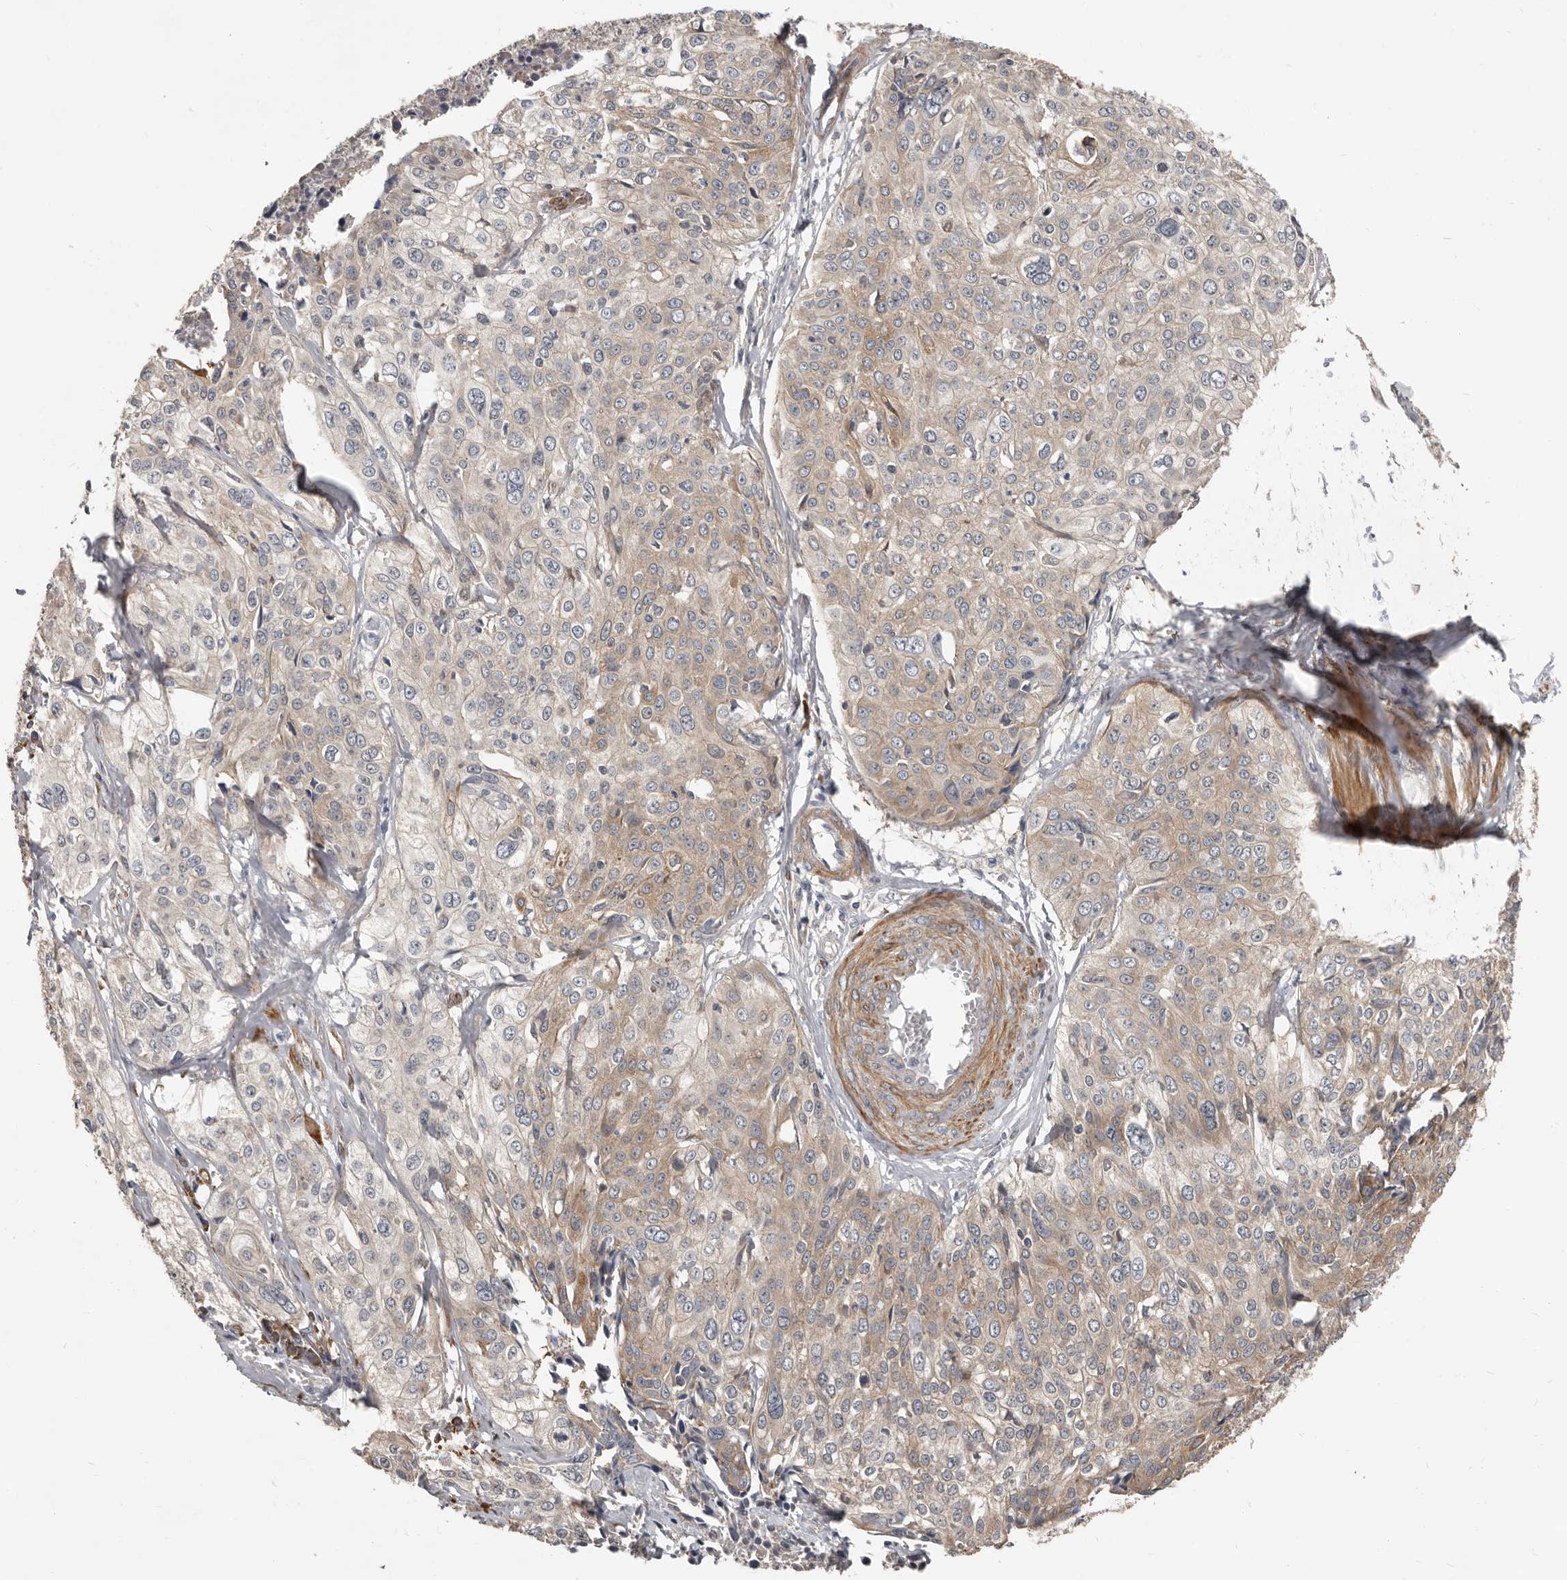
{"staining": {"intensity": "weak", "quantity": "25%-75%", "location": "cytoplasmic/membranous"}, "tissue": "cervical cancer", "cell_type": "Tumor cells", "image_type": "cancer", "snomed": [{"axis": "morphology", "description": "Squamous cell carcinoma, NOS"}, {"axis": "topography", "description": "Cervix"}], "caption": "Brown immunohistochemical staining in human cervical cancer (squamous cell carcinoma) exhibits weak cytoplasmic/membranous positivity in approximately 25%-75% of tumor cells.", "gene": "AKNAD1", "patient": {"sex": "female", "age": 31}}